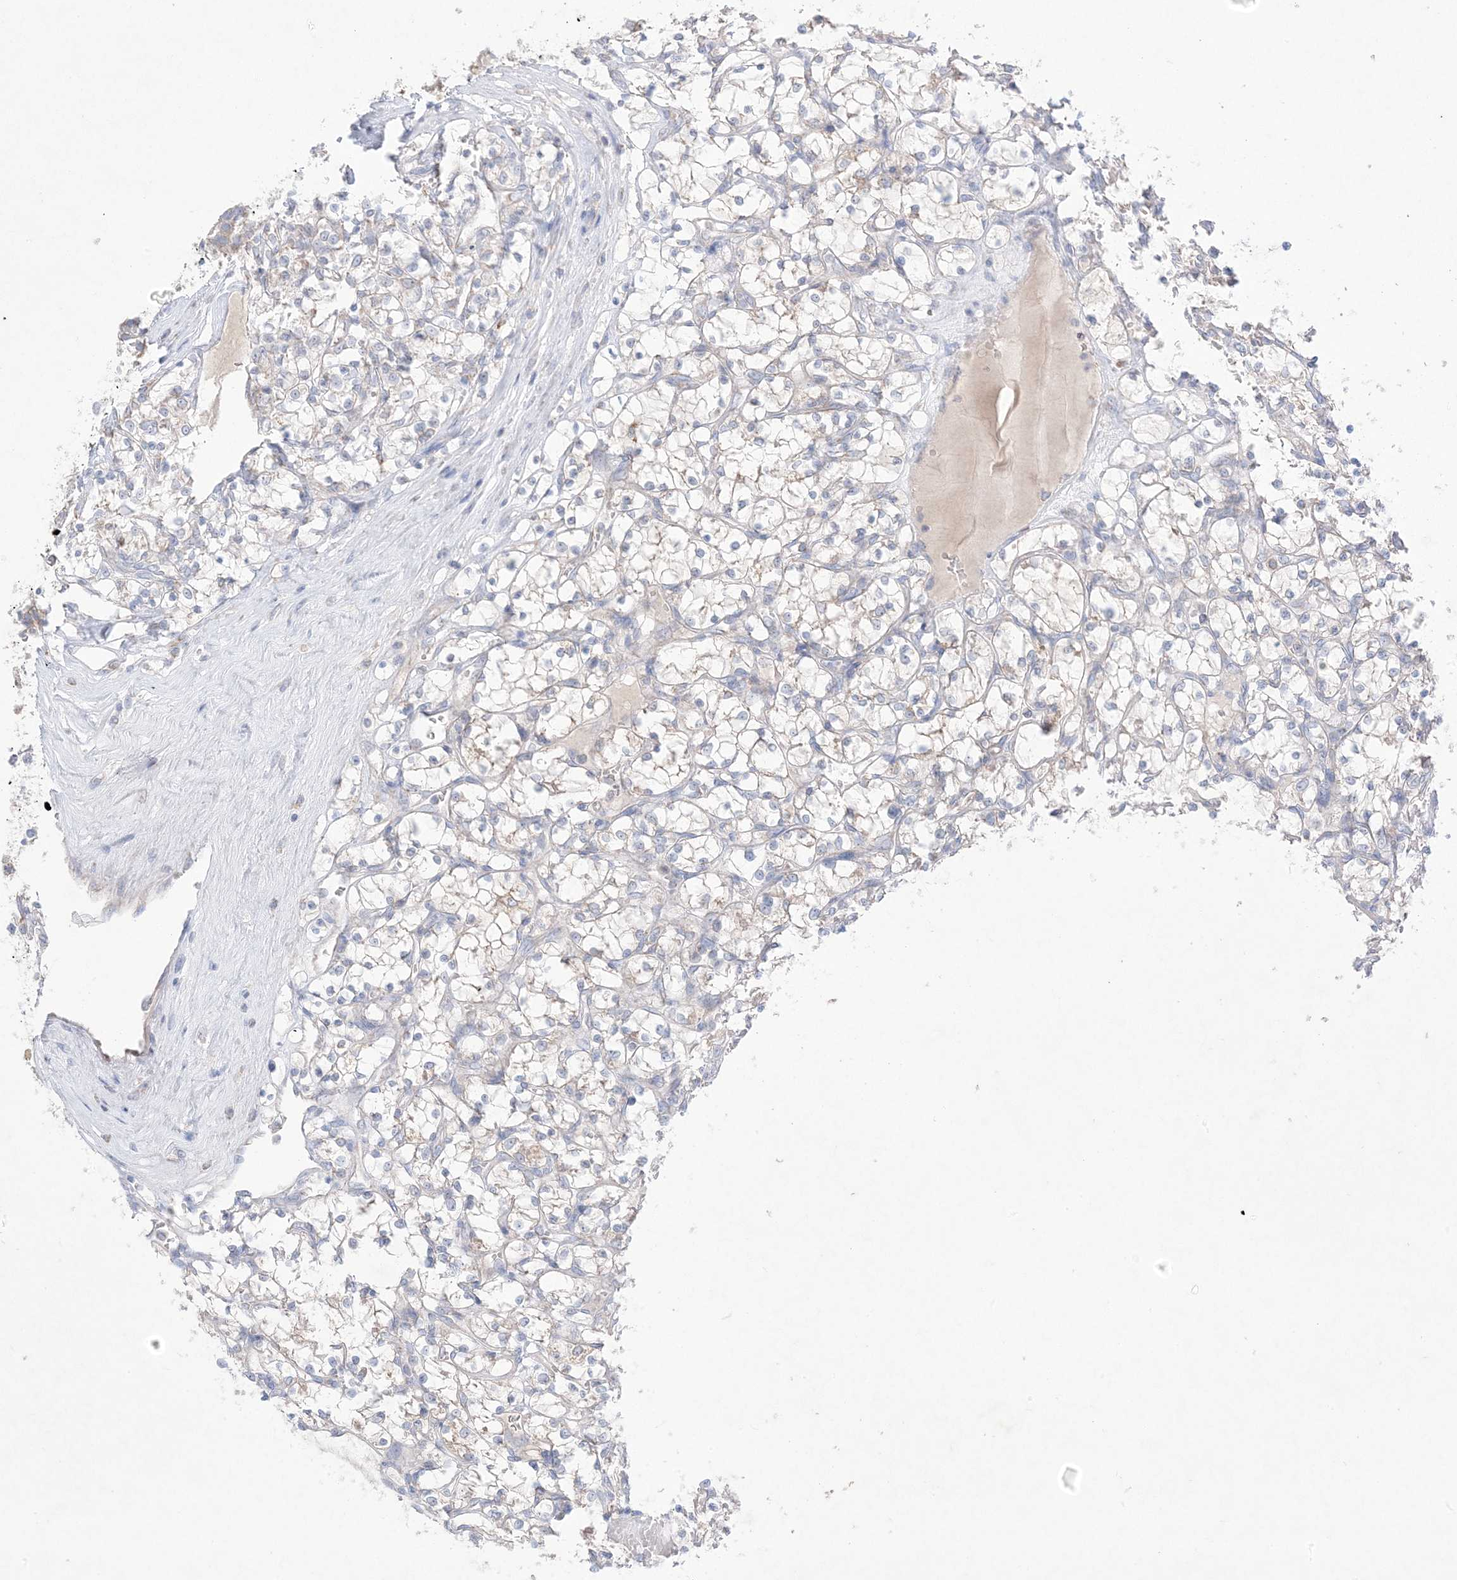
{"staining": {"intensity": "moderate", "quantity": "<25%", "location": "cytoplasmic/membranous"}, "tissue": "renal cancer", "cell_type": "Tumor cells", "image_type": "cancer", "snomed": [{"axis": "morphology", "description": "Adenocarcinoma, NOS"}, {"axis": "topography", "description": "Kidney"}], "caption": "A photomicrograph of human renal adenocarcinoma stained for a protein shows moderate cytoplasmic/membranous brown staining in tumor cells. The protein of interest is stained brown, and the nuclei are stained in blue (DAB (3,3'-diaminobenzidine) IHC with brightfield microscopy, high magnification).", "gene": "KCTD6", "patient": {"sex": "female", "age": 69}}